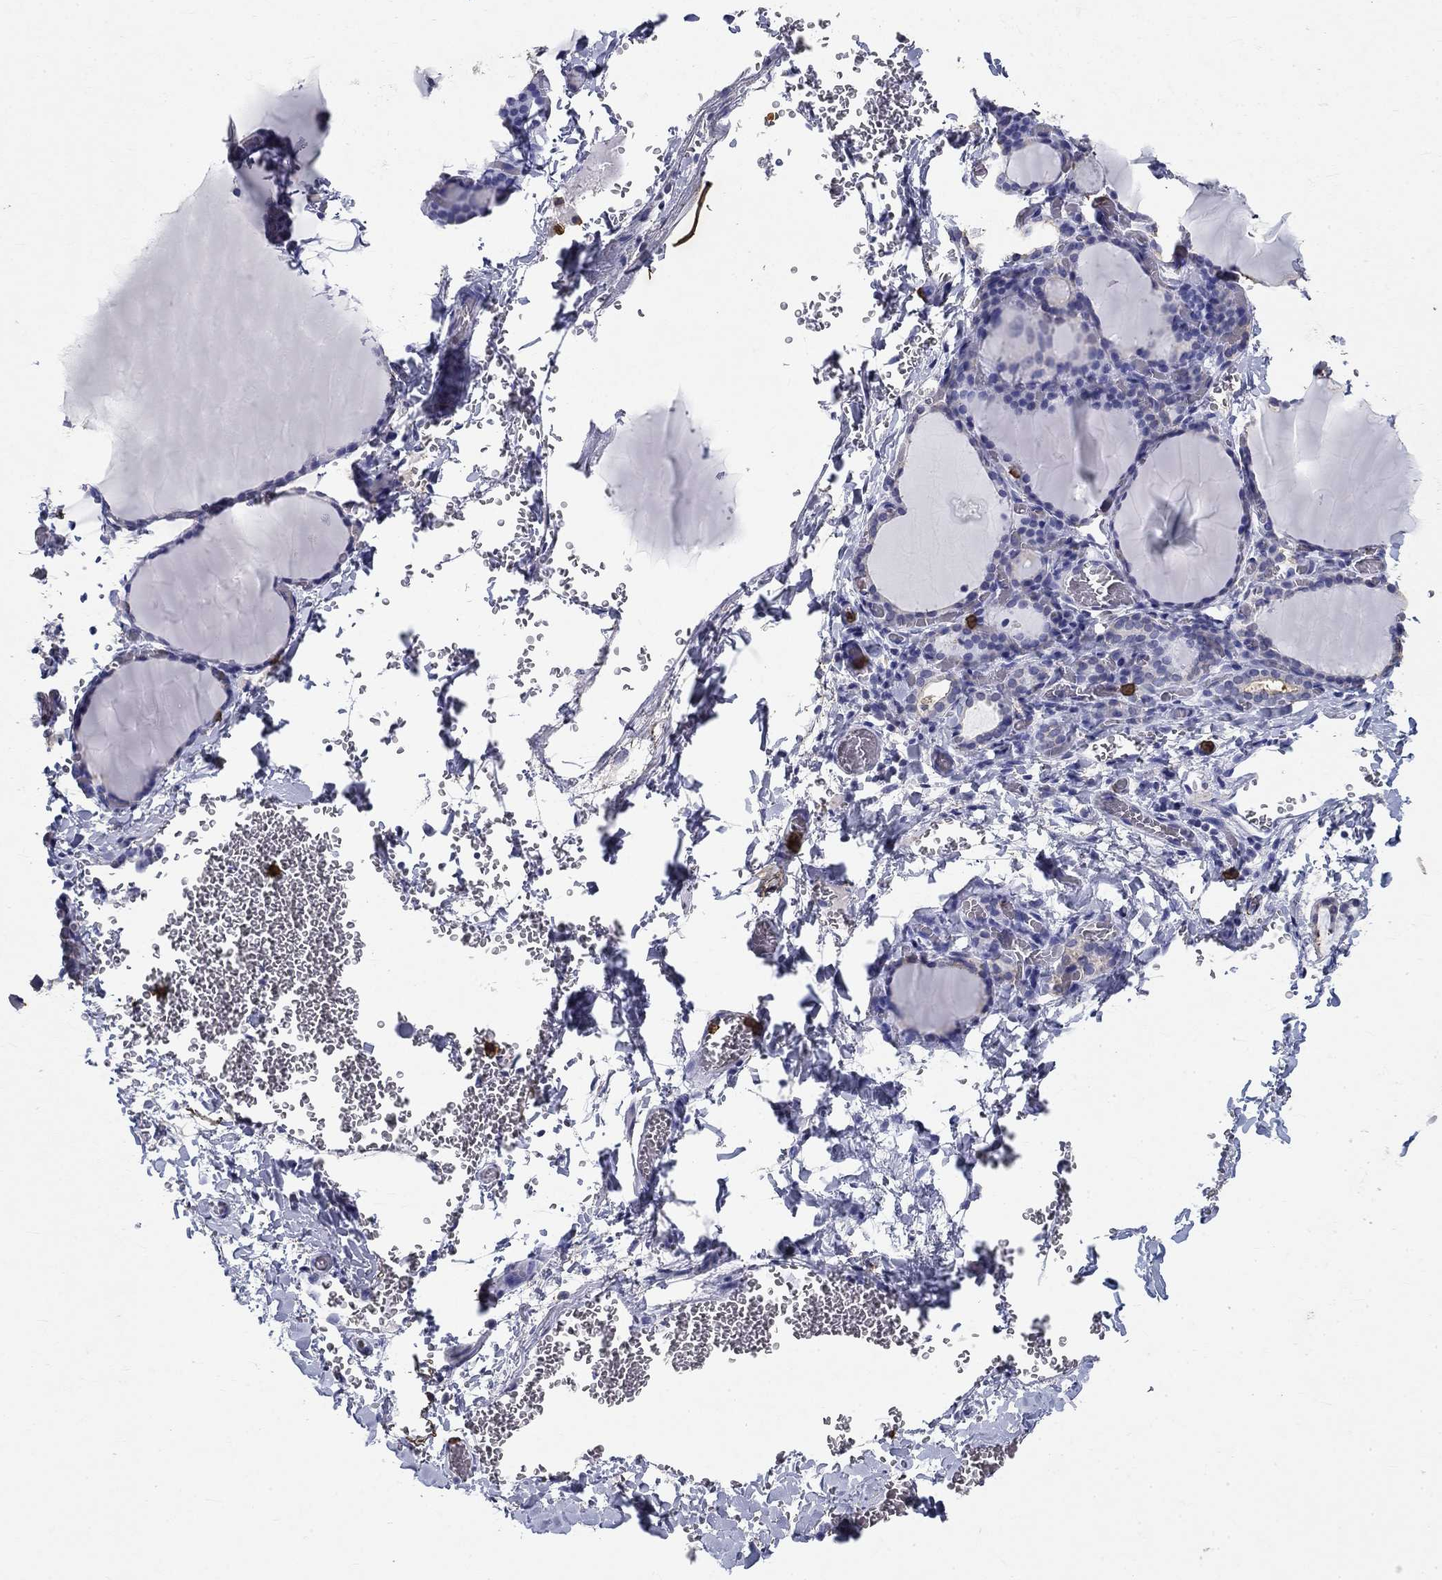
{"staining": {"intensity": "negative", "quantity": "none", "location": "none"}, "tissue": "thyroid gland", "cell_type": "Glandular cells", "image_type": "normal", "snomed": [{"axis": "morphology", "description": "Normal tissue, NOS"}, {"axis": "morphology", "description": "Hyperplasia, NOS"}, {"axis": "topography", "description": "Thyroid gland"}], "caption": "There is no significant positivity in glandular cells of thyroid gland. (Immunohistochemistry, brightfield microscopy, high magnification).", "gene": "IGSF8", "patient": {"sex": "female", "age": 27}}